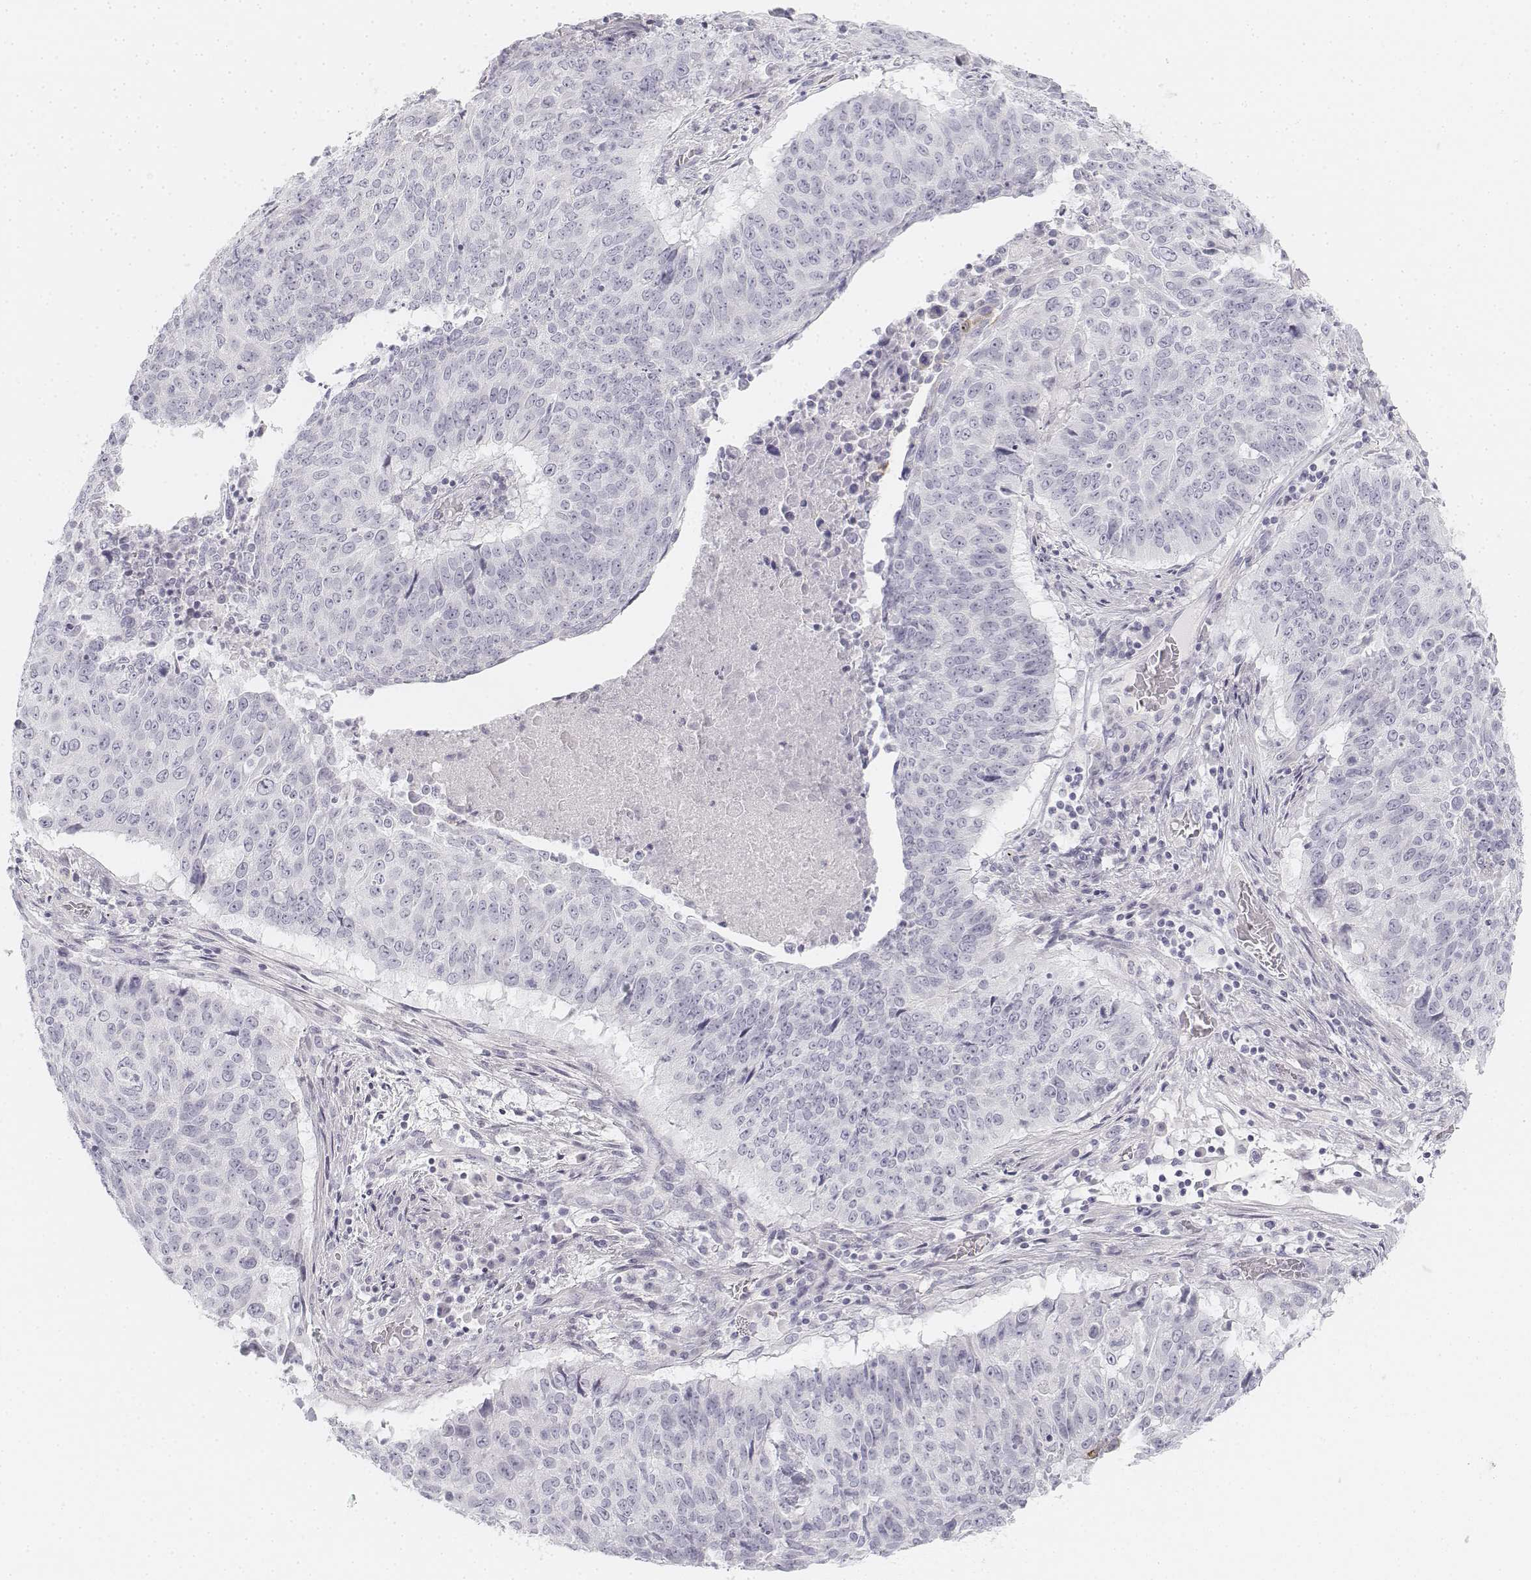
{"staining": {"intensity": "negative", "quantity": "none", "location": "none"}, "tissue": "lung cancer", "cell_type": "Tumor cells", "image_type": "cancer", "snomed": [{"axis": "morphology", "description": "Normal tissue, NOS"}, {"axis": "morphology", "description": "Squamous cell carcinoma, NOS"}, {"axis": "topography", "description": "Bronchus"}, {"axis": "topography", "description": "Lung"}], "caption": "The micrograph demonstrates no staining of tumor cells in squamous cell carcinoma (lung).", "gene": "KRT25", "patient": {"sex": "male", "age": 64}}